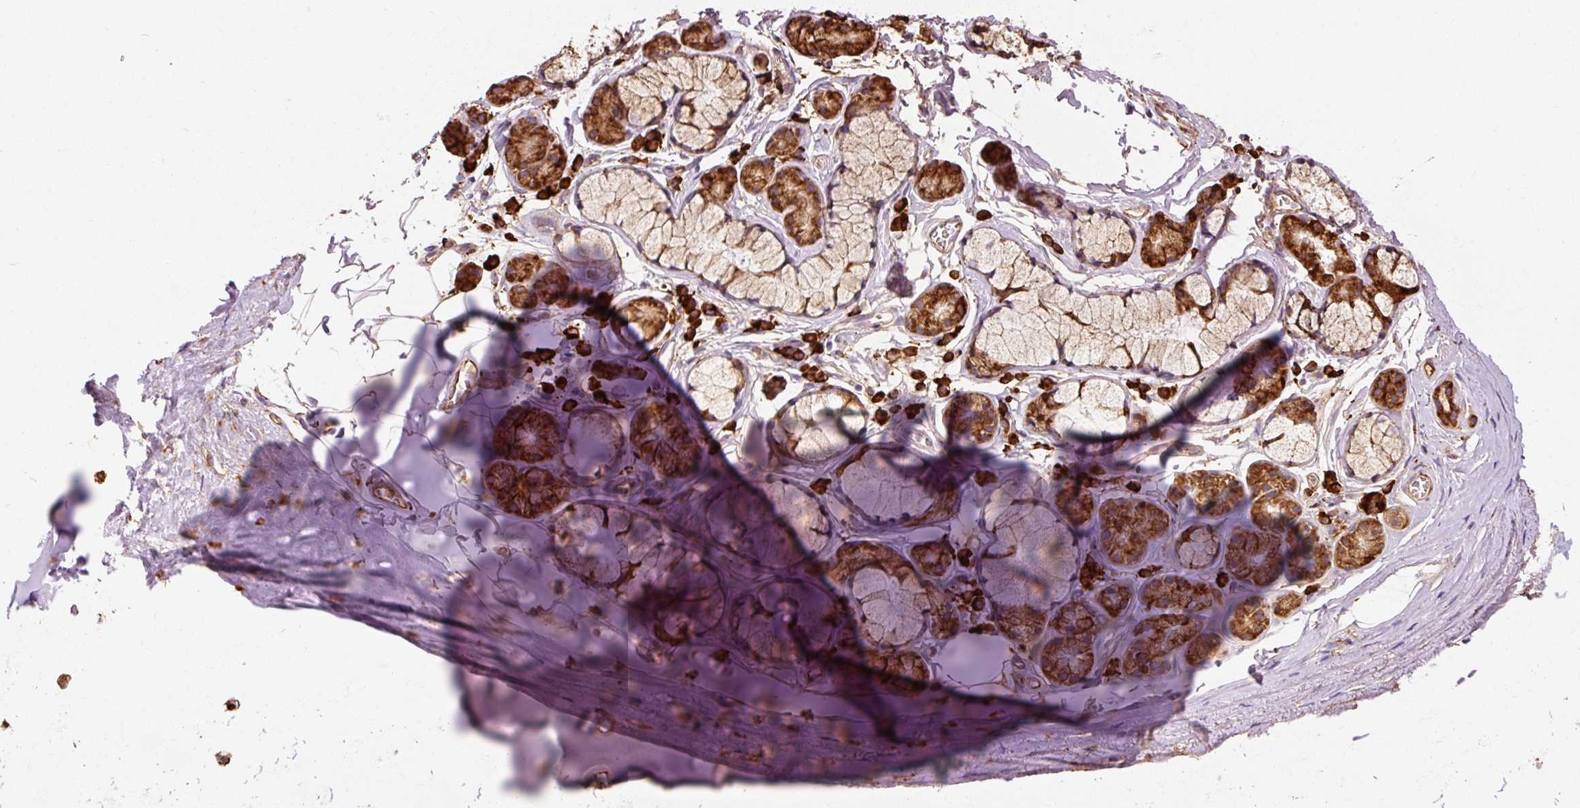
{"staining": {"intensity": "moderate", "quantity": "<25%", "location": "cytoplasmic/membranous"}, "tissue": "adipose tissue", "cell_type": "Adipocytes", "image_type": "normal", "snomed": [{"axis": "morphology", "description": "Normal tissue, NOS"}, {"axis": "topography", "description": "Cartilage tissue"}, {"axis": "topography", "description": "Bronchus"}, {"axis": "topography", "description": "Peripheral nerve tissue"}], "caption": "IHC of benign human adipose tissue reveals low levels of moderate cytoplasmic/membranous expression in about <25% of adipocytes.", "gene": "ENSG00000256500", "patient": {"sex": "female", "age": 59}}